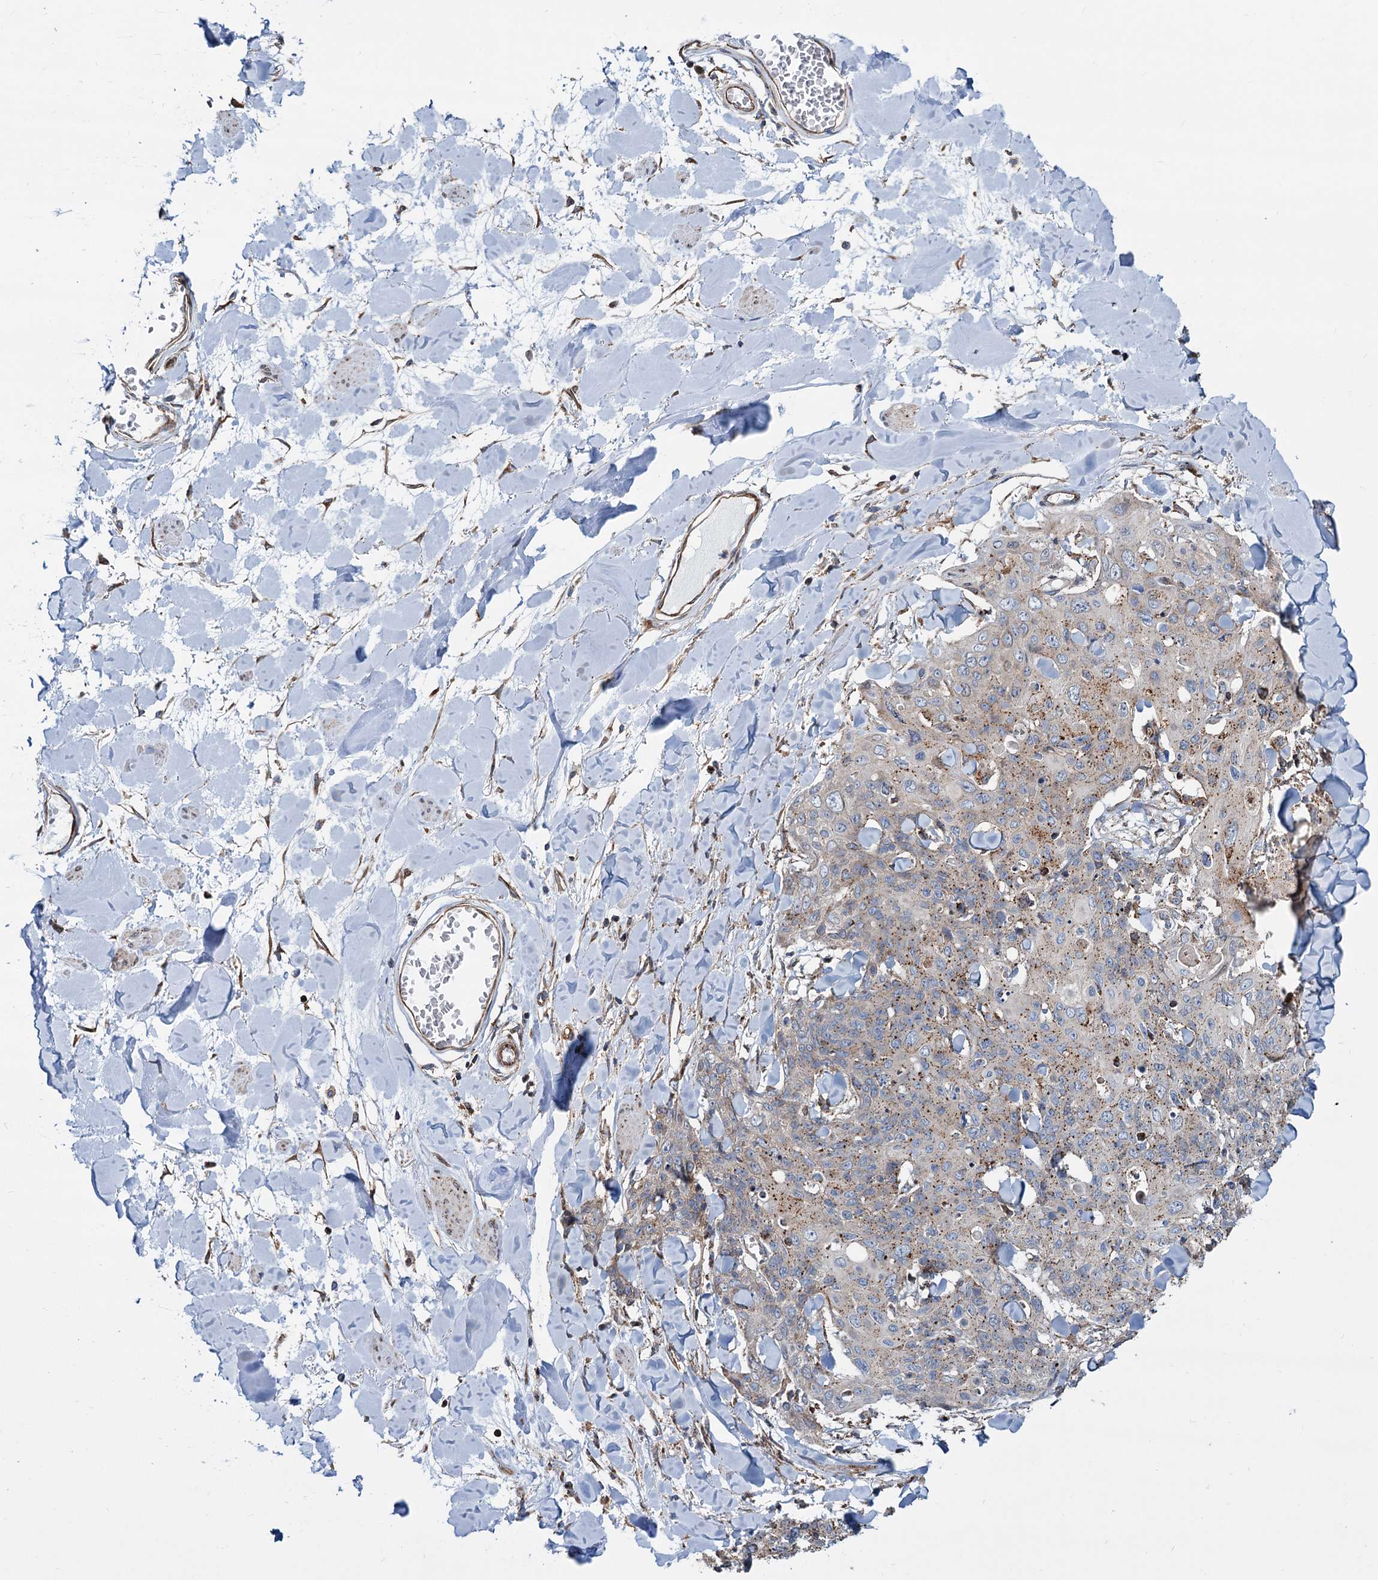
{"staining": {"intensity": "moderate", "quantity": "<25%", "location": "cytoplasmic/membranous"}, "tissue": "skin cancer", "cell_type": "Tumor cells", "image_type": "cancer", "snomed": [{"axis": "morphology", "description": "Squamous cell carcinoma, NOS"}, {"axis": "topography", "description": "Skin"}, {"axis": "topography", "description": "Vulva"}], "caption": "This micrograph displays skin cancer stained with IHC to label a protein in brown. The cytoplasmic/membranous of tumor cells show moderate positivity for the protein. Nuclei are counter-stained blue.", "gene": "PSEN1", "patient": {"sex": "female", "age": 85}}